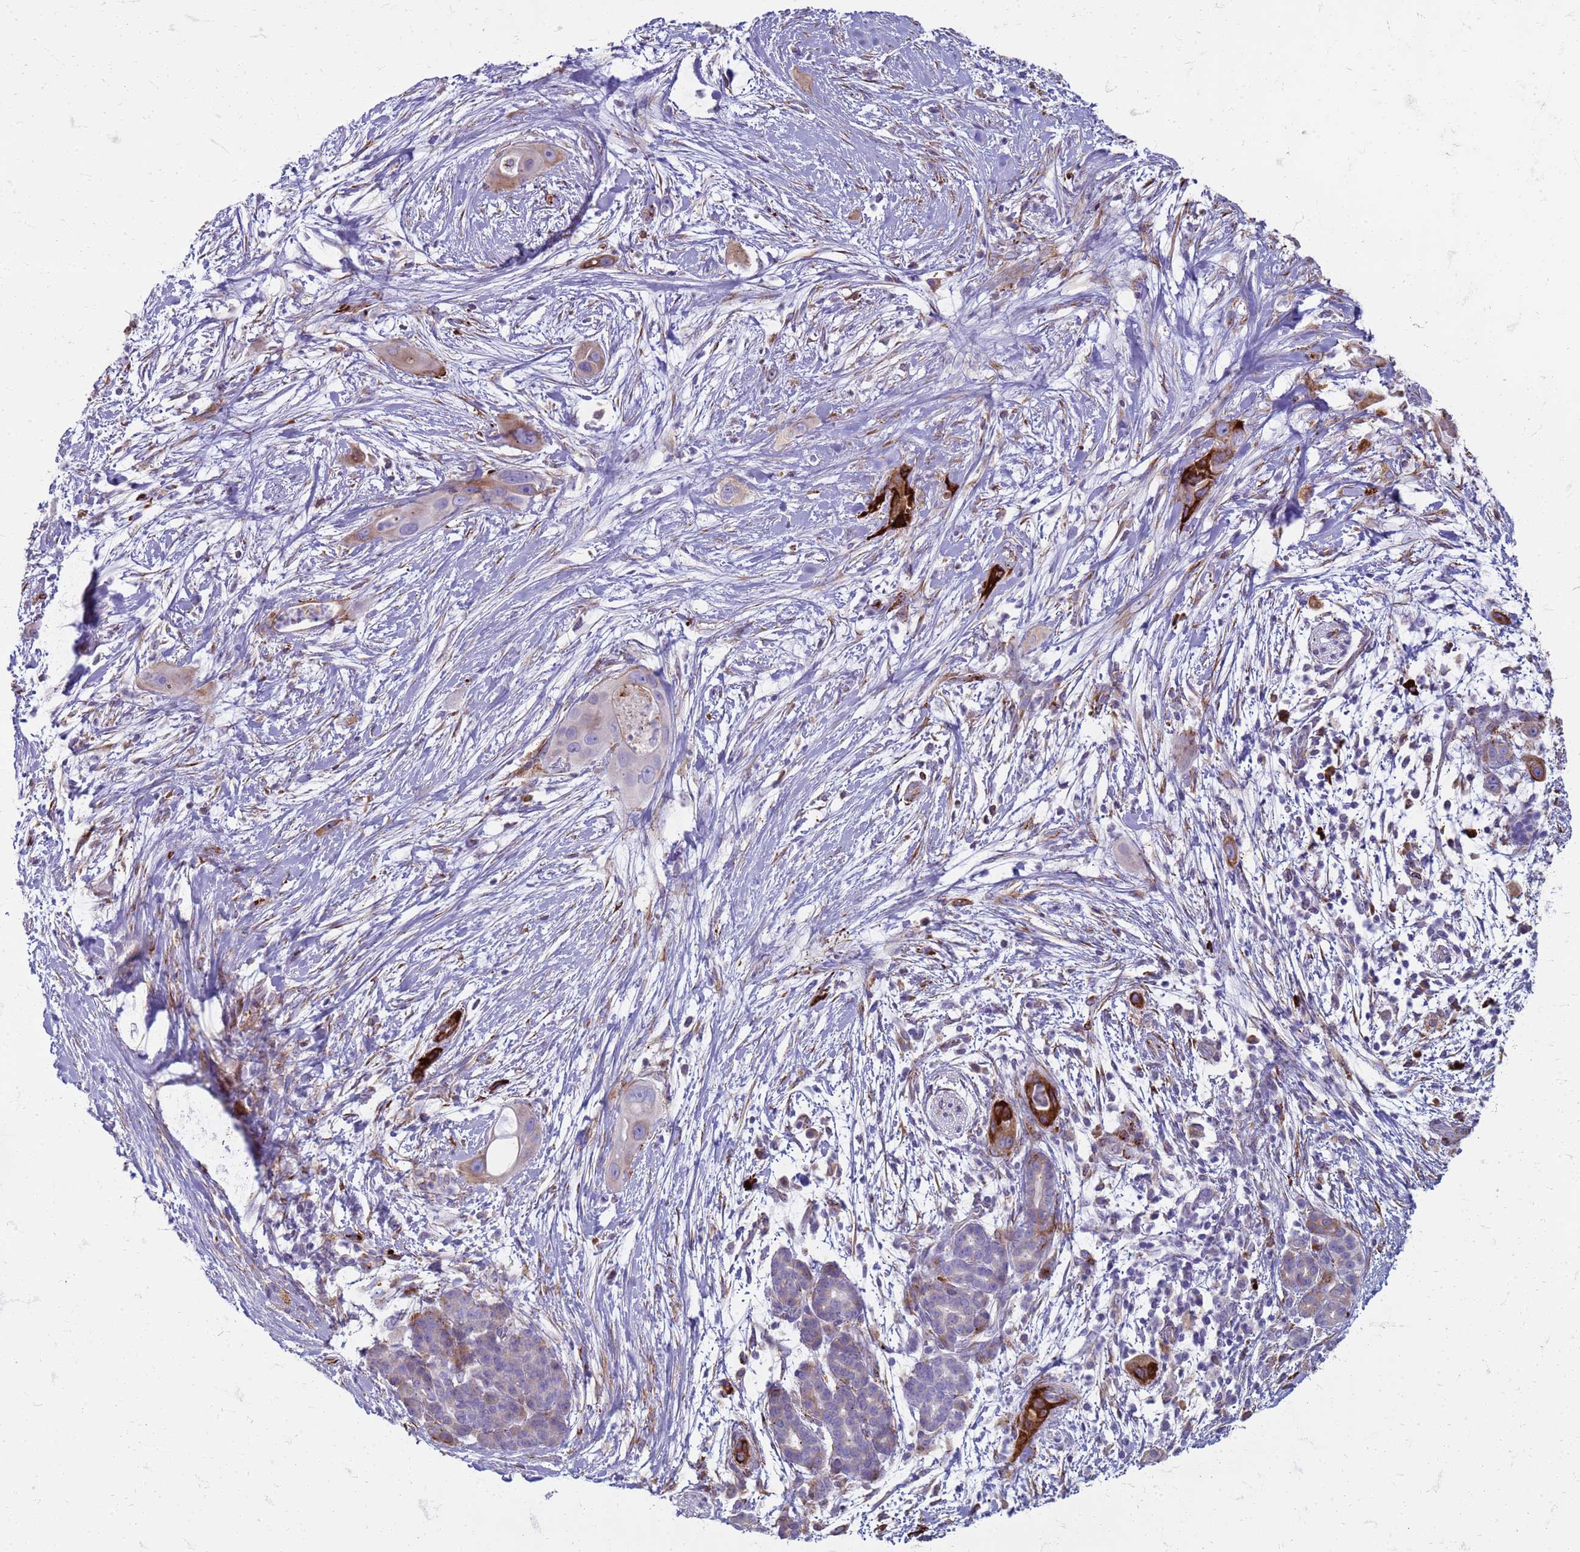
{"staining": {"intensity": "moderate", "quantity": "<25%", "location": "cytoplasmic/membranous"}, "tissue": "pancreatic cancer", "cell_type": "Tumor cells", "image_type": "cancer", "snomed": [{"axis": "morphology", "description": "Adenocarcinoma, NOS"}, {"axis": "topography", "description": "Pancreas"}], "caption": "Adenocarcinoma (pancreatic) tissue shows moderate cytoplasmic/membranous expression in about <25% of tumor cells The staining was performed using DAB to visualize the protein expression in brown, while the nuclei were stained in blue with hematoxylin (Magnification: 20x).", "gene": "PDK3", "patient": {"sex": "male", "age": 59}}